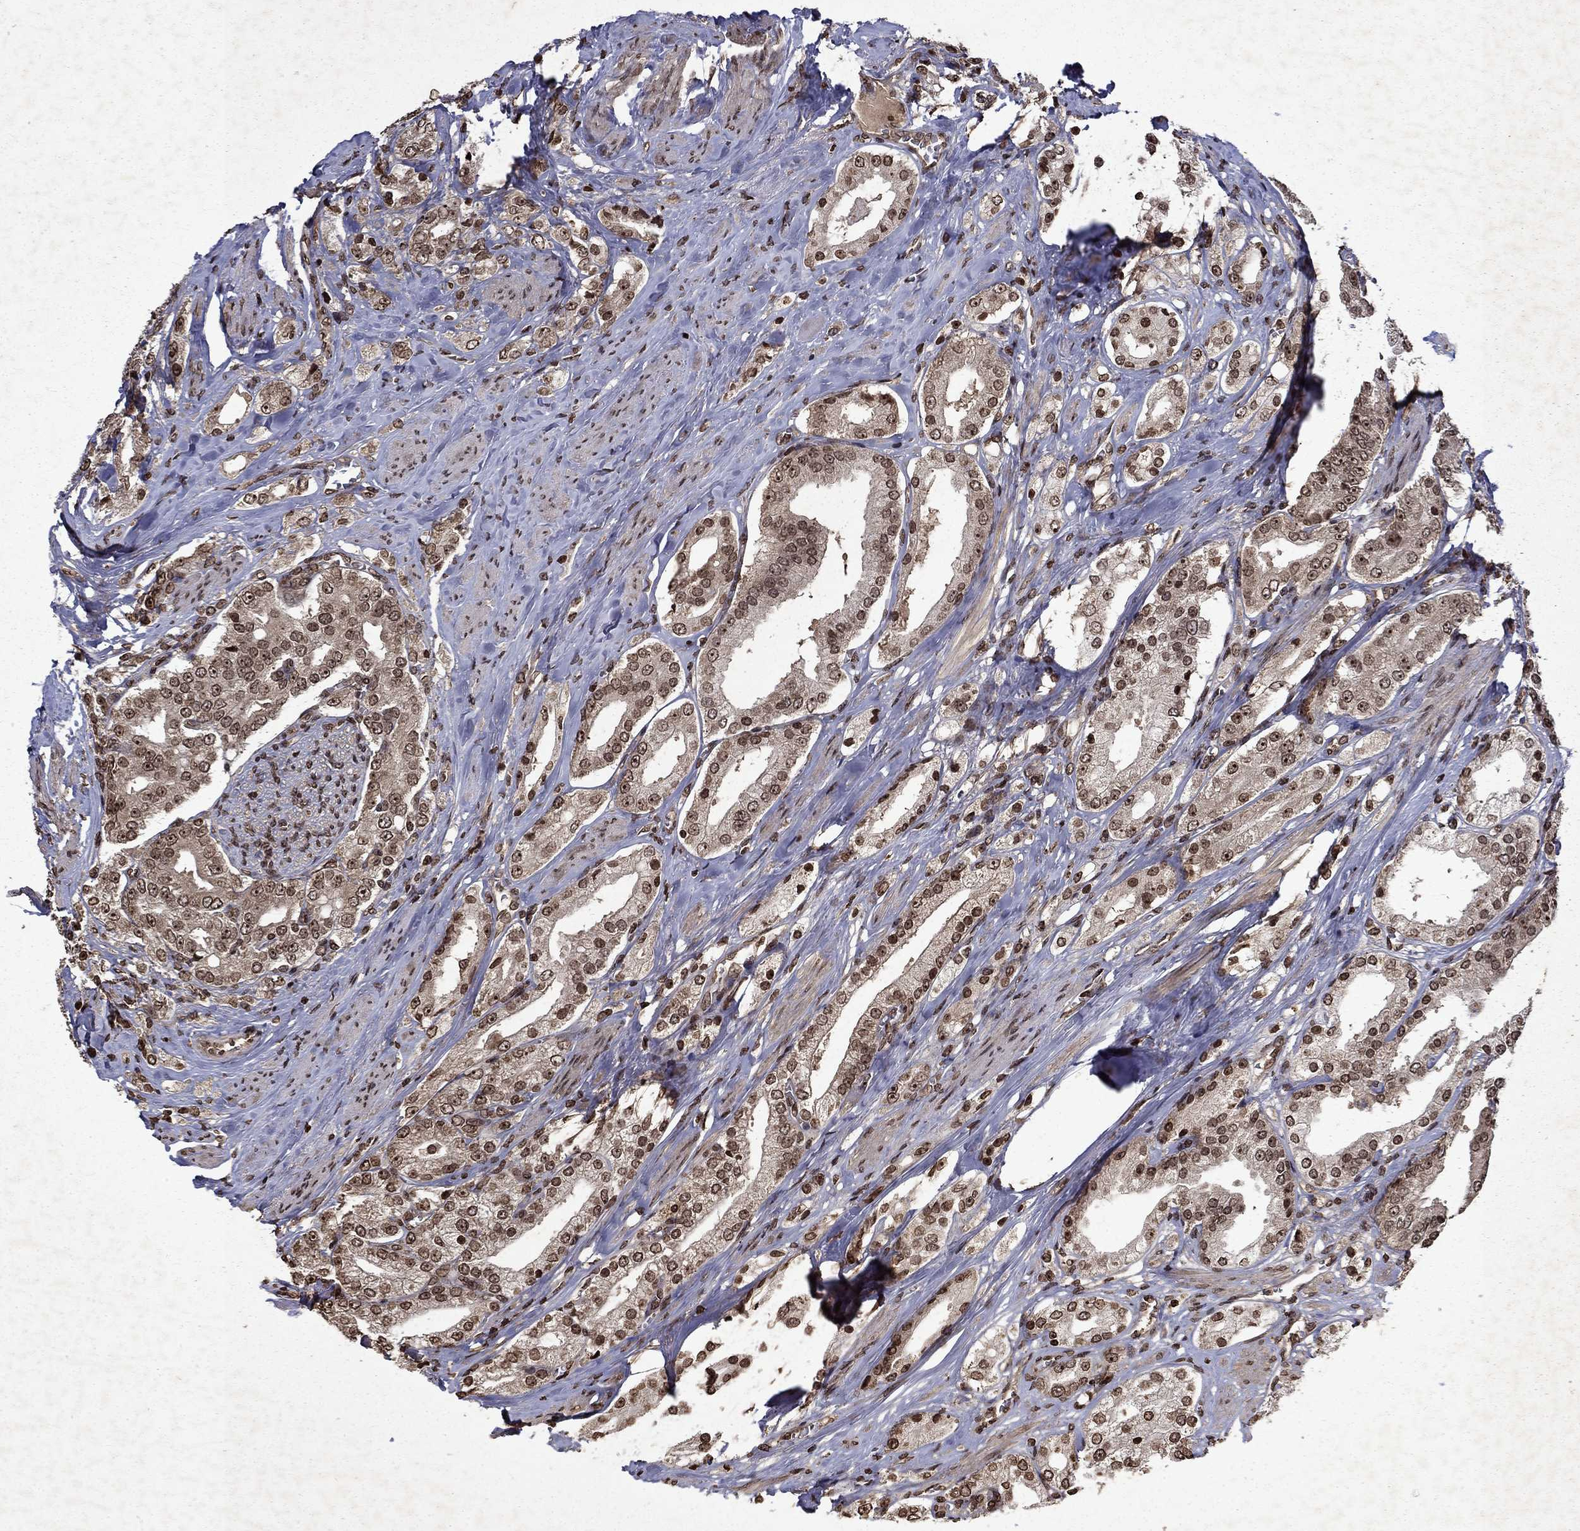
{"staining": {"intensity": "moderate", "quantity": "25%-75%", "location": "cytoplasmic/membranous,nuclear"}, "tissue": "prostate cancer", "cell_type": "Tumor cells", "image_type": "cancer", "snomed": [{"axis": "morphology", "description": "Adenocarcinoma, NOS"}, {"axis": "topography", "description": "Prostate and seminal vesicle, NOS"}, {"axis": "topography", "description": "Prostate"}], "caption": "Protein analysis of prostate cancer (adenocarcinoma) tissue exhibits moderate cytoplasmic/membranous and nuclear positivity in approximately 25%-75% of tumor cells.", "gene": "PIN4", "patient": {"sex": "male", "age": 67}}